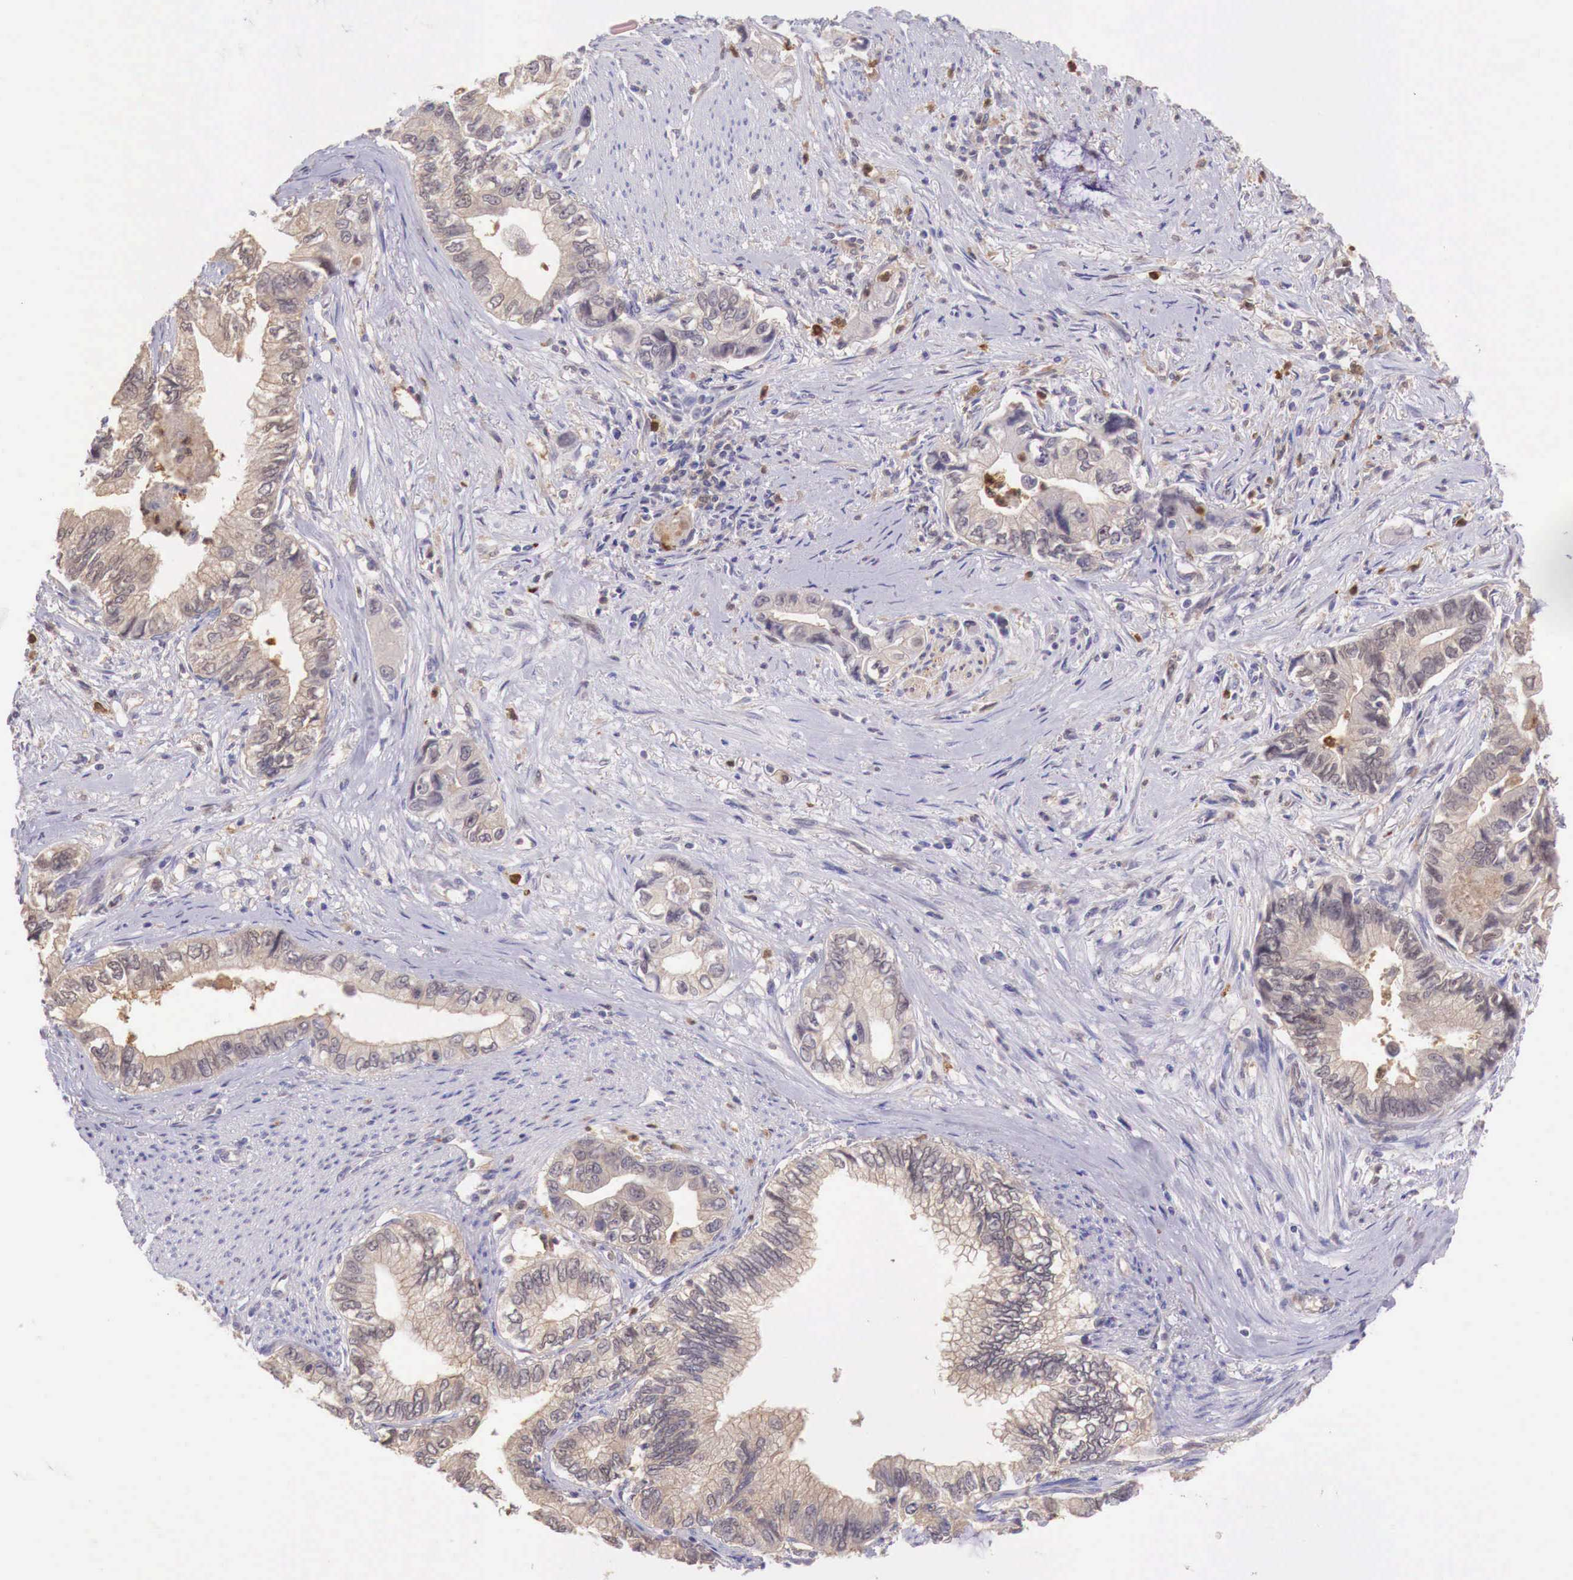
{"staining": {"intensity": "weak", "quantity": ">75%", "location": "cytoplasmic/membranous"}, "tissue": "pancreatic cancer", "cell_type": "Tumor cells", "image_type": "cancer", "snomed": [{"axis": "morphology", "description": "Adenocarcinoma, NOS"}, {"axis": "topography", "description": "Pancreas"}, {"axis": "topography", "description": "Stomach, upper"}], "caption": "Weak cytoplasmic/membranous expression is identified in approximately >75% of tumor cells in pancreatic adenocarcinoma. (DAB = brown stain, brightfield microscopy at high magnification).", "gene": "GAB2", "patient": {"sex": "male", "age": 77}}